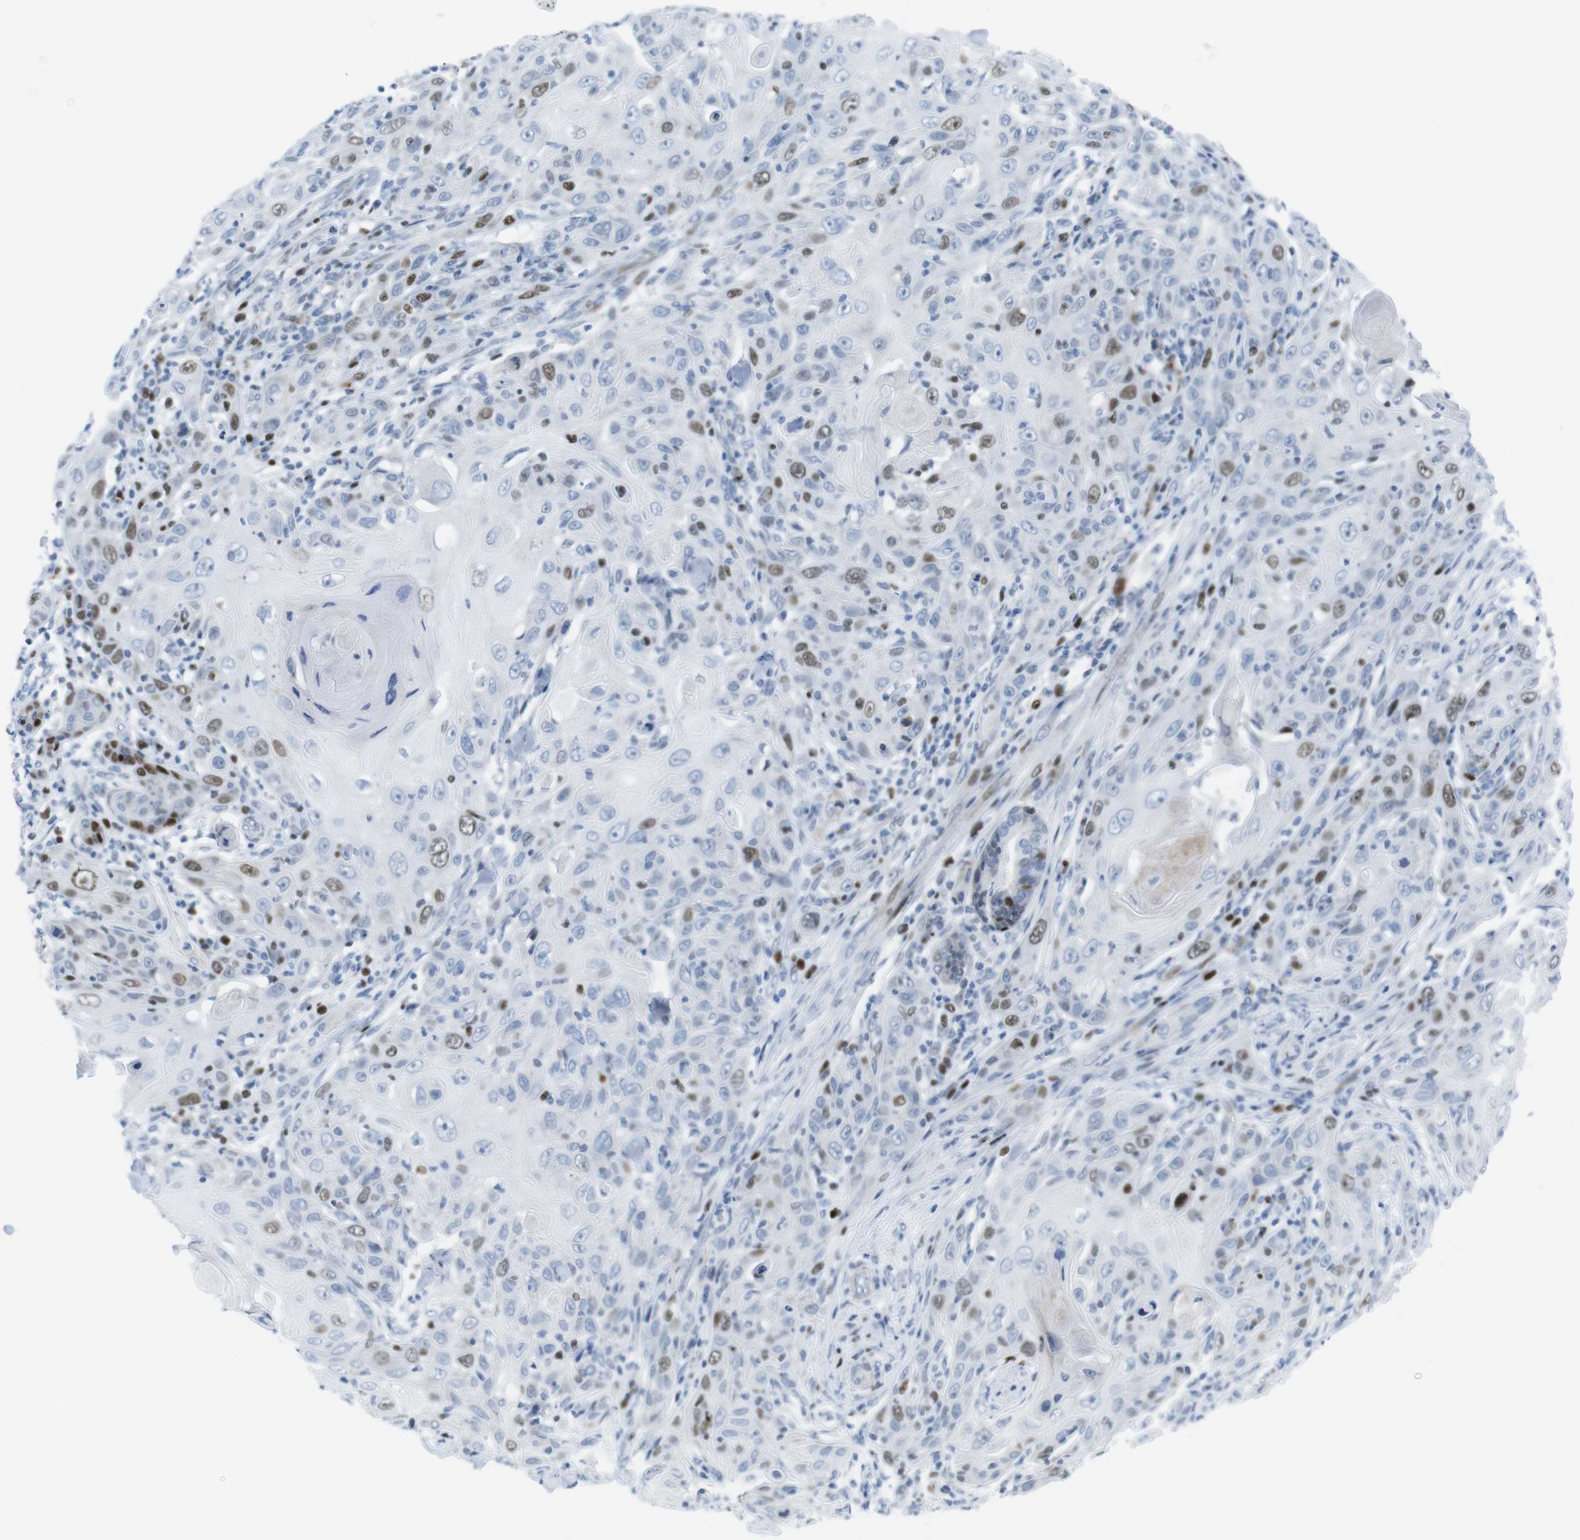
{"staining": {"intensity": "moderate", "quantity": "25%-75%", "location": "nuclear"}, "tissue": "skin cancer", "cell_type": "Tumor cells", "image_type": "cancer", "snomed": [{"axis": "morphology", "description": "Squamous cell carcinoma, NOS"}, {"axis": "topography", "description": "Skin"}], "caption": "This is an image of IHC staining of skin cancer, which shows moderate positivity in the nuclear of tumor cells.", "gene": "CHAF1A", "patient": {"sex": "female", "age": 88}}